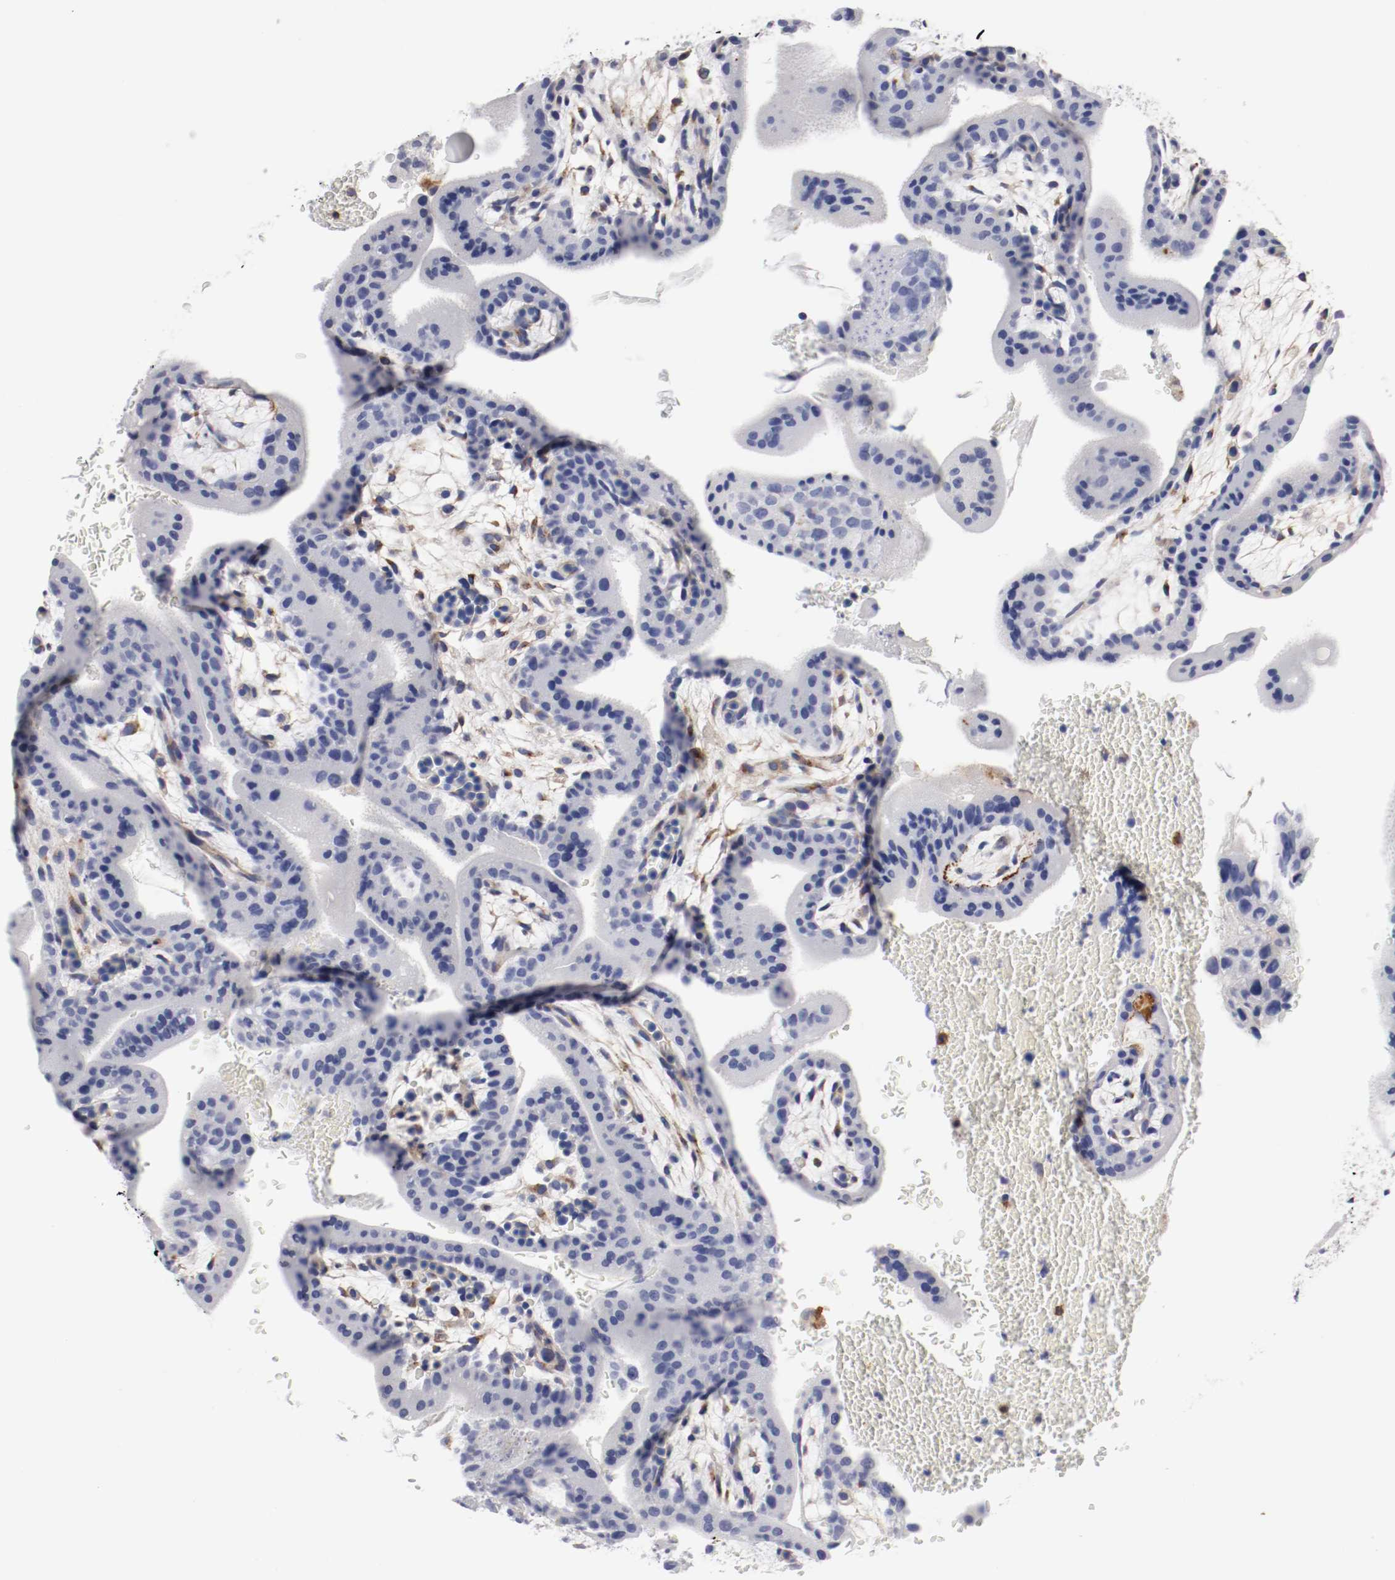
{"staining": {"intensity": "negative", "quantity": "none", "location": "none"}, "tissue": "placenta", "cell_type": "Decidual cells", "image_type": "normal", "snomed": [{"axis": "morphology", "description": "Normal tissue, NOS"}, {"axis": "topography", "description": "Placenta"}], "caption": "This is a micrograph of immunohistochemistry staining of benign placenta, which shows no expression in decidual cells. The staining was performed using DAB to visualize the protein expression in brown, while the nuclei were stained in blue with hematoxylin (Magnification: 20x).", "gene": "IFITM1", "patient": {"sex": "female", "age": 35}}